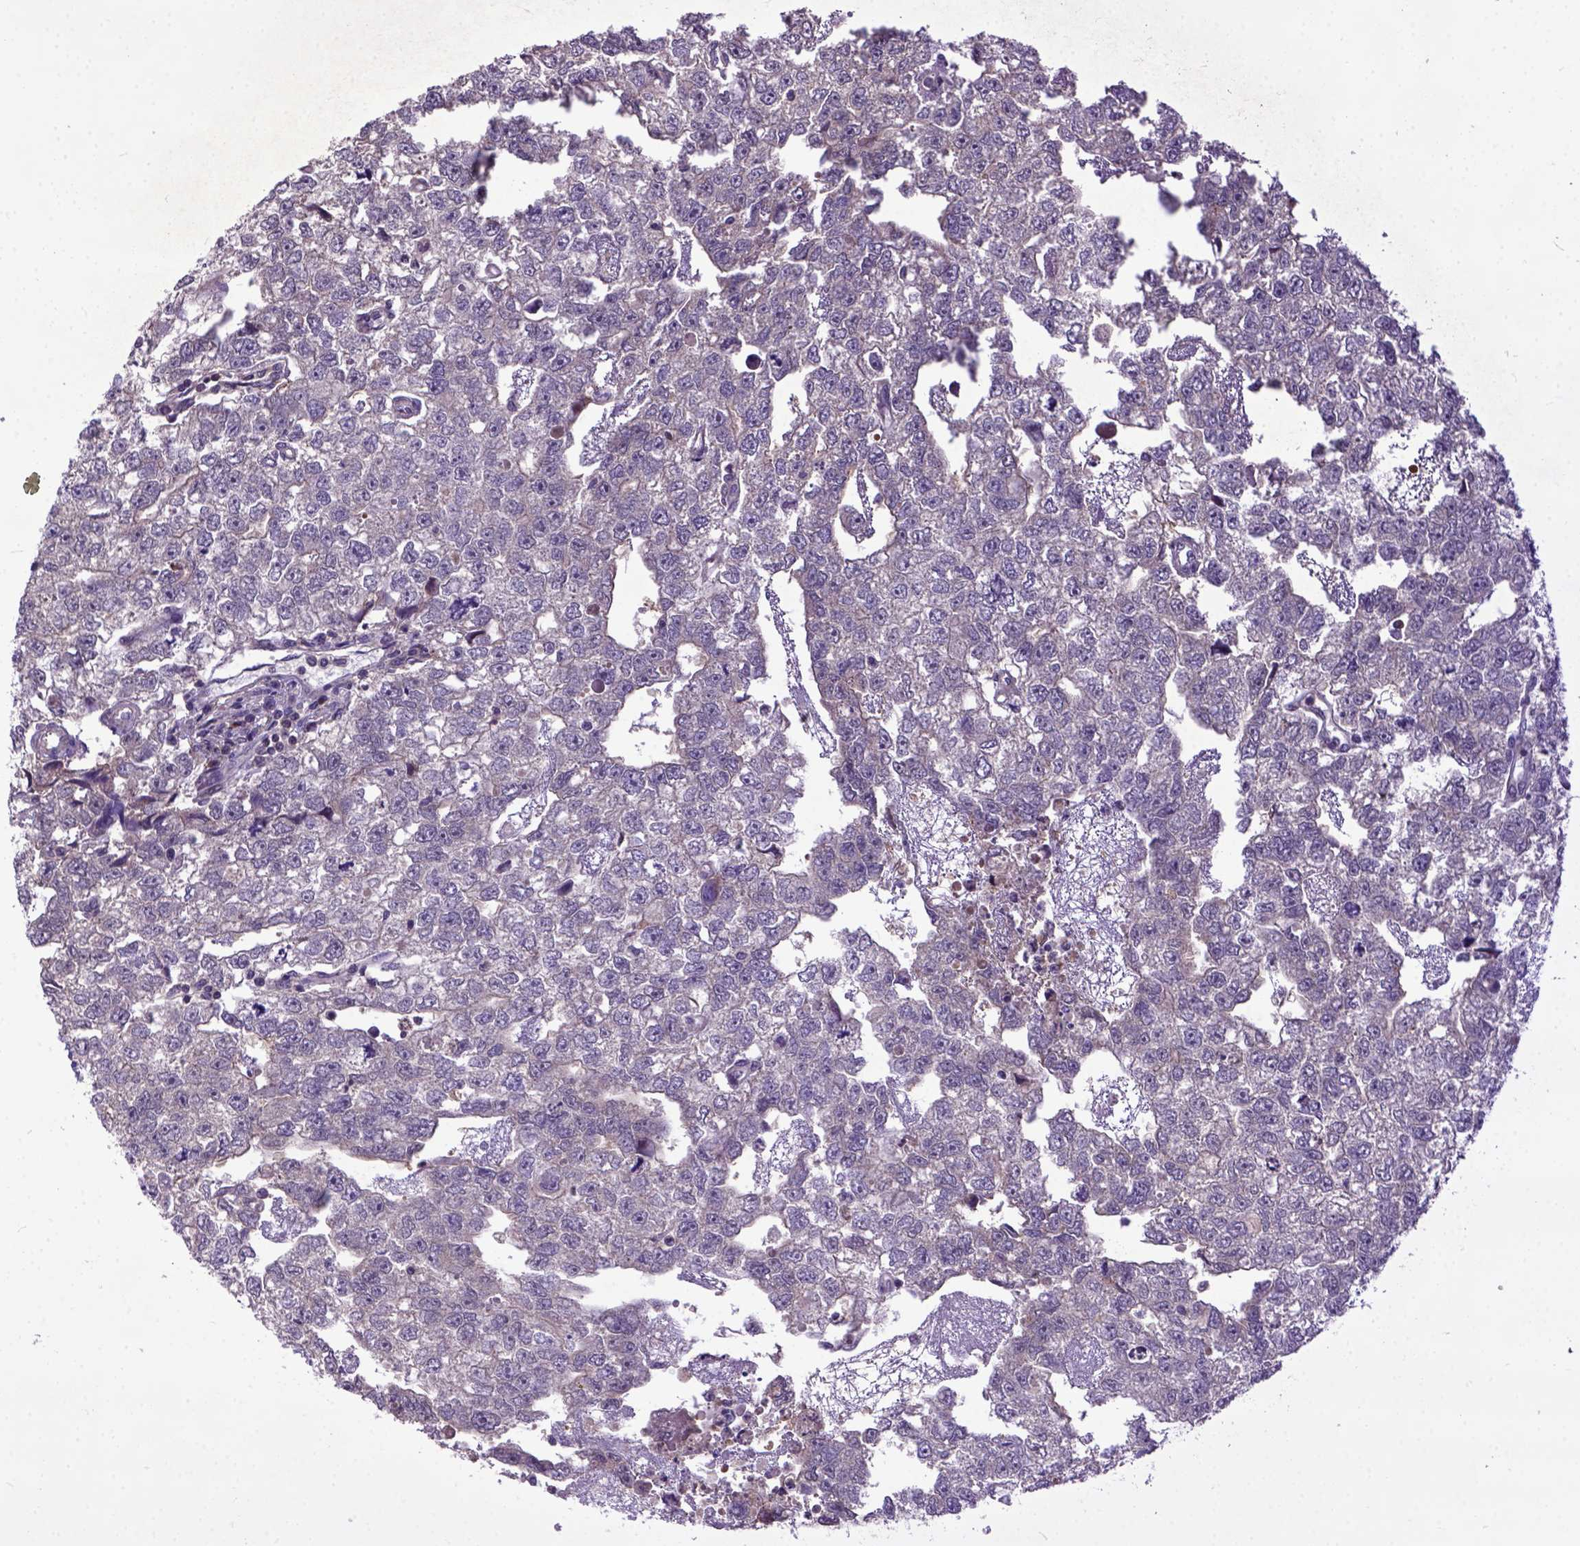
{"staining": {"intensity": "negative", "quantity": "none", "location": "none"}, "tissue": "testis cancer", "cell_type": "Tumor cells", "image_type": "cancer", "snomed": [{"axis": "morphology", "description": "Carcinoma, Embryonal, NOS"}, {"axis": "morphology", "description": "Teratoma, malignant, NOS"}, {"axis": "topography", "description": "Testis"}], "caption": "There is no significant staining in tumor cells of testis cancer (malignant teratoma).", "gene": "CPNE1", "patient": {"sex": "male", "age": 44}}